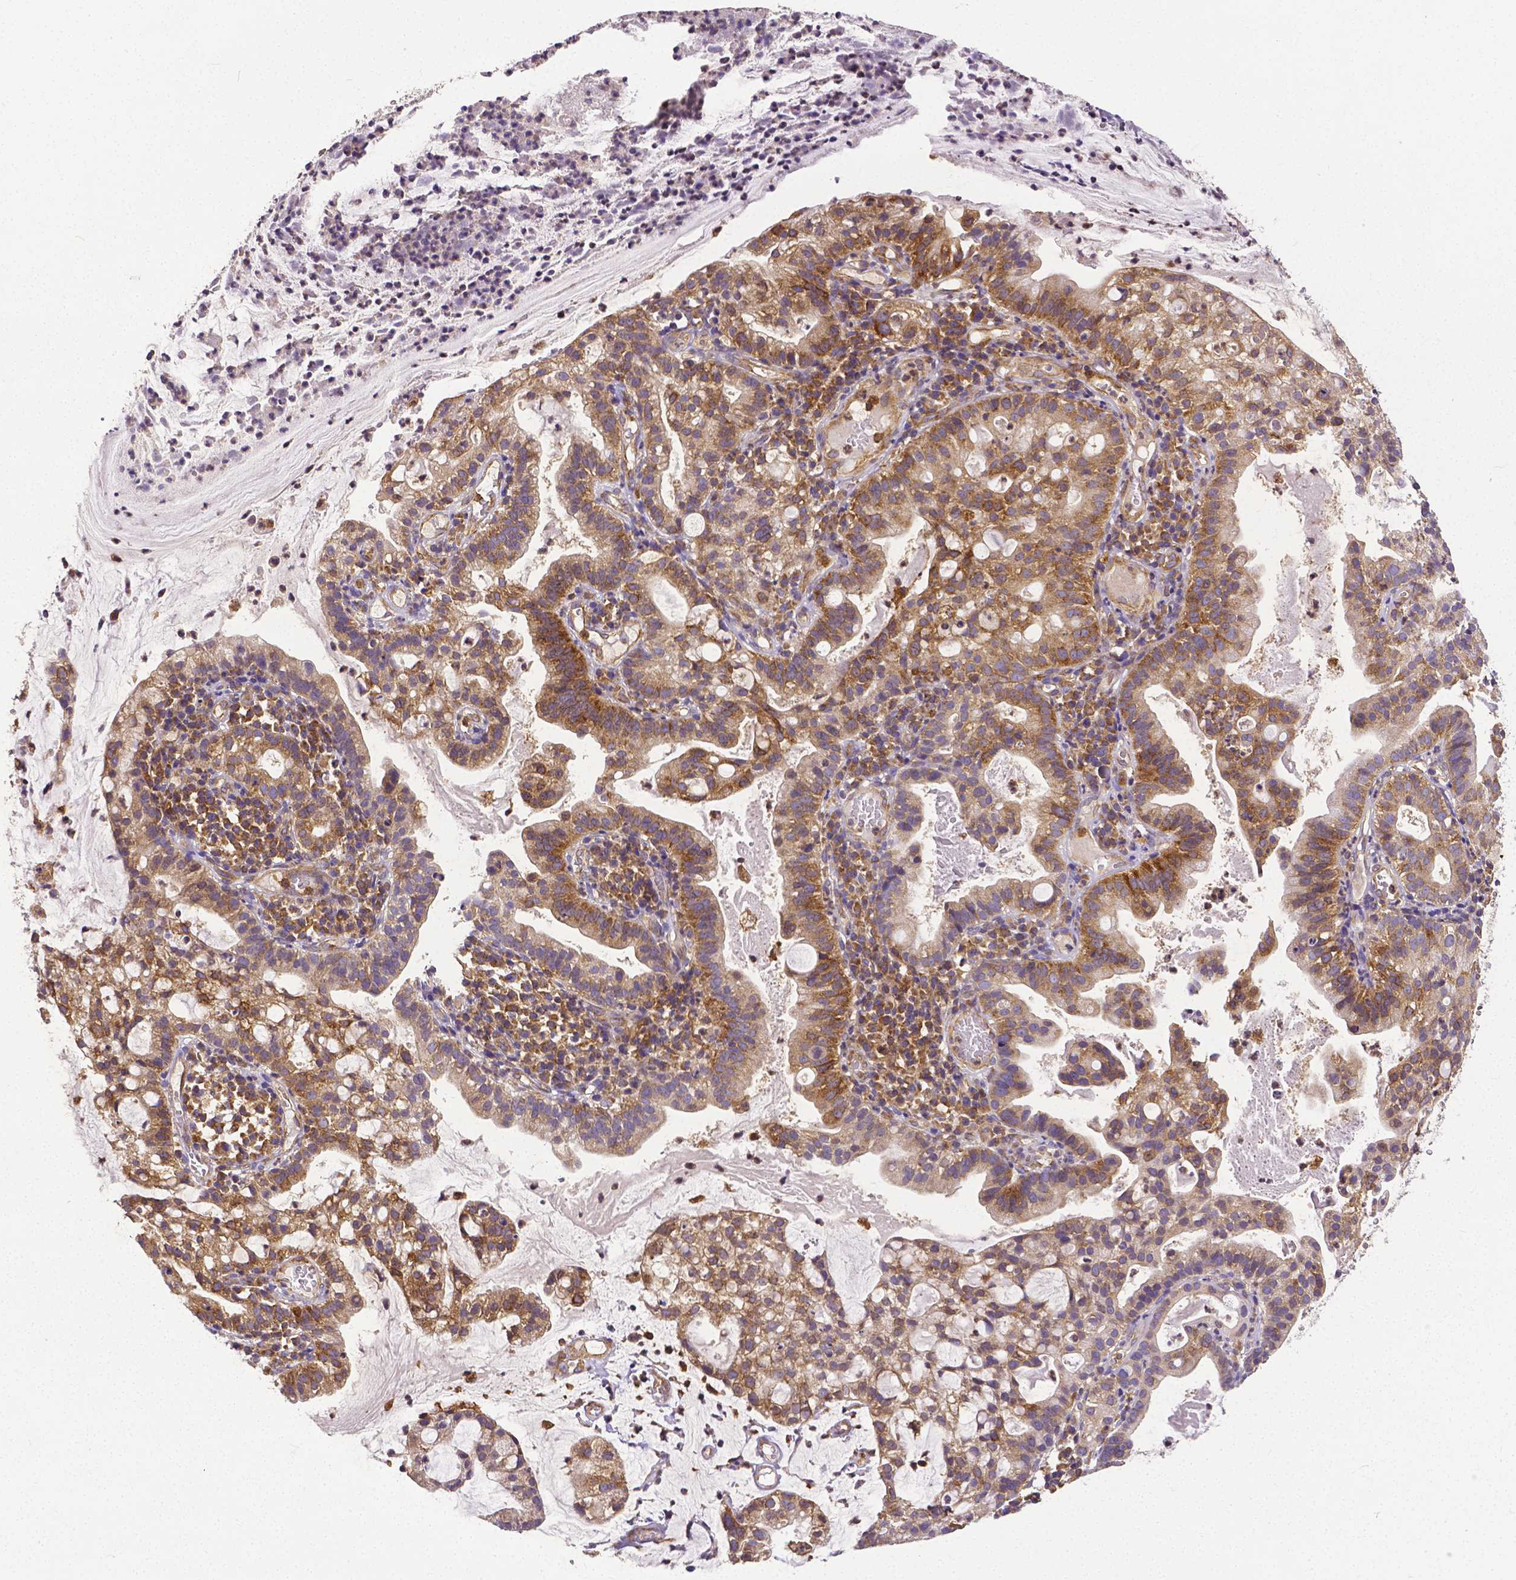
{"staining": {"intensity": "moderate", "quantity": ">75%", "location": "cytoplasmic/membranous"}, "tissue": "cervical cancer", "cell_type": "Tumor cells", "image_type": "cancer", "snomed": [{"axis": "morphology", "description": "Adenocarcinoma, NOS"}, {"axis": "topography", "description": "Cervix"}], "caption": "This is an image of IHC staining of adenocarcinoma (cervical), which shows moderate expression in the cytoplasmic/membranous of tumor cells.", "gene": "DICER1", "patient": {"sex": "female", "age": 41}}